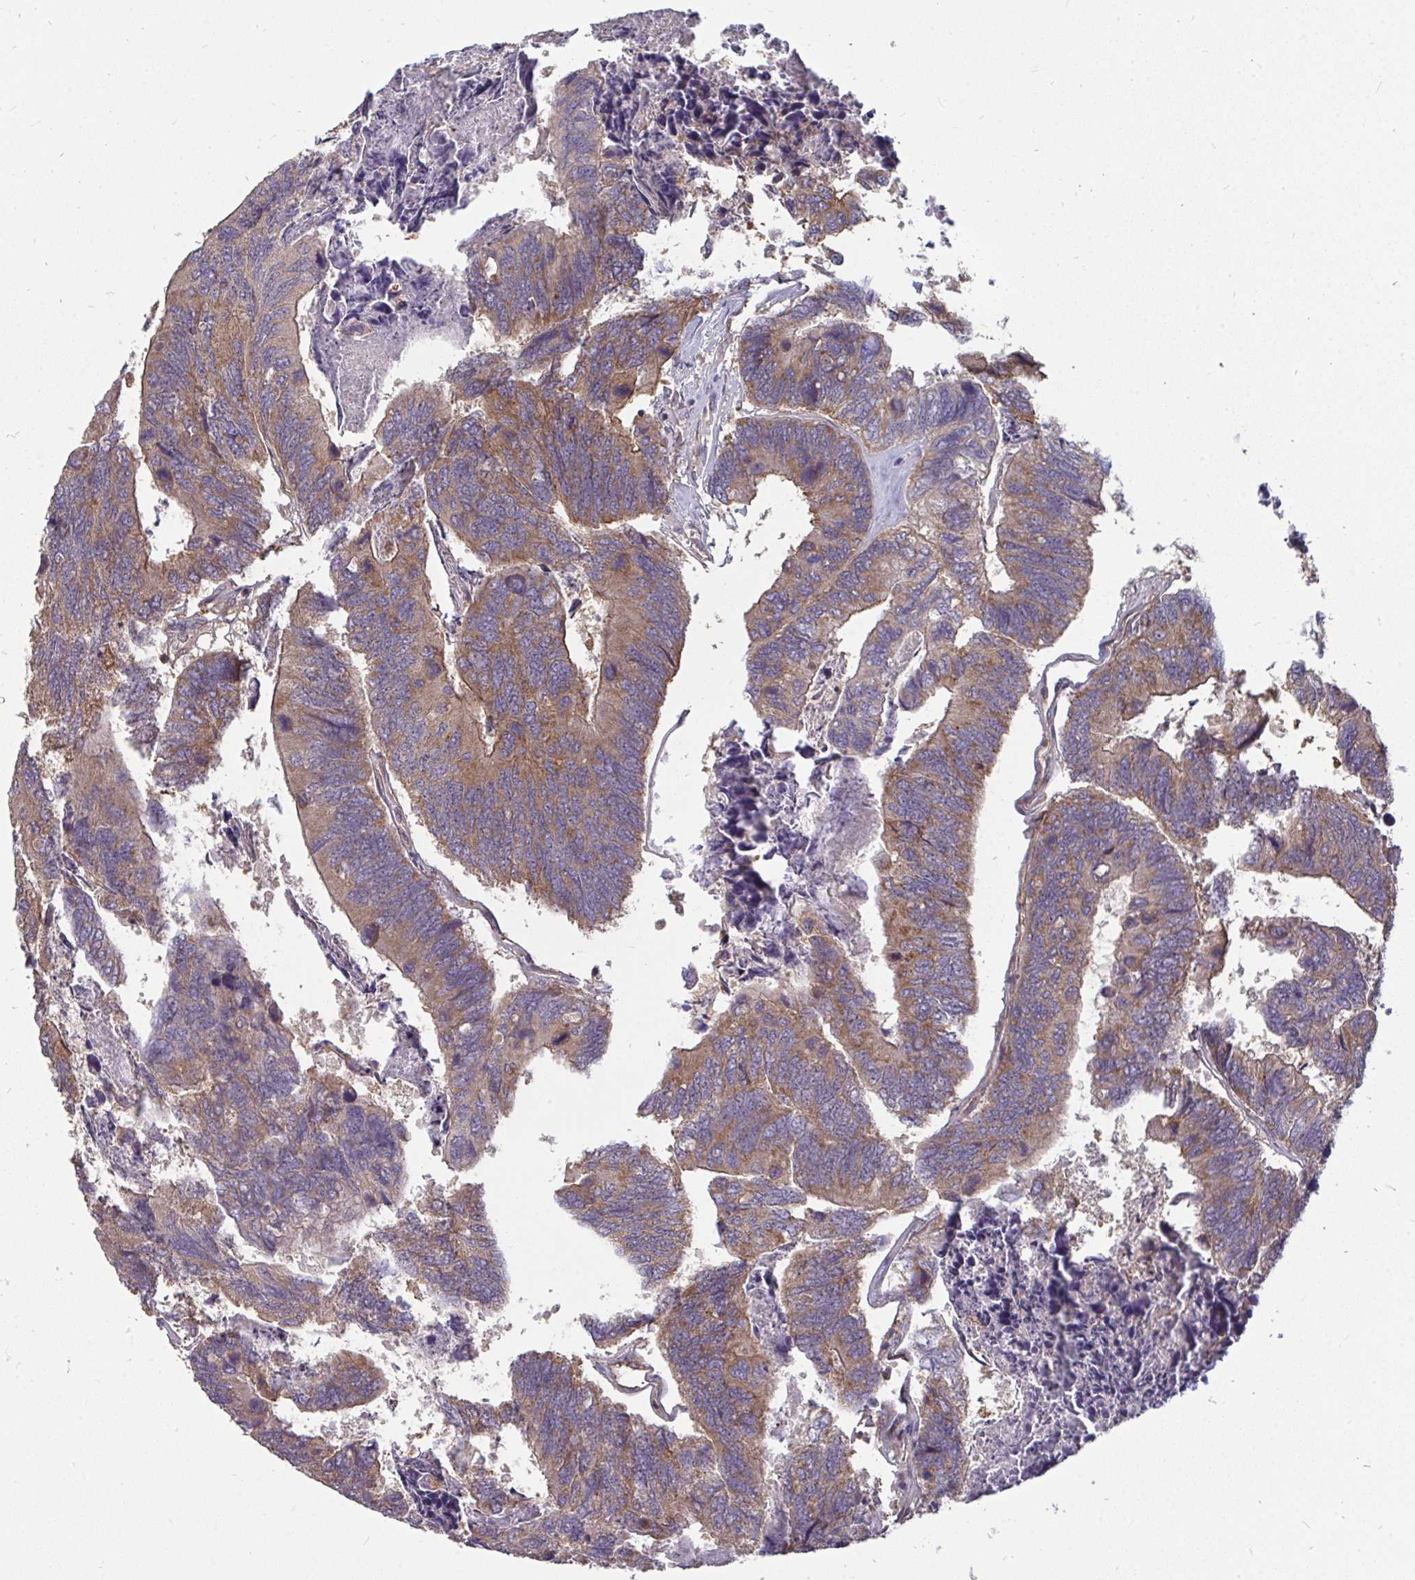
{"staining": {"intensity": "weak", "quantity": ">75%", "location": "cytoplasmic/membranous"}, "tissue": "colorectal cancer", "cell_type": "Tumor cells", "image_type": "cancer", "snomed": [{"axis": "morphology", "description": "Adenocarcinoma, NOS"}, {"axis": "topography", "description": "Colon"}], "caption": "Immunohistochemical staining of human colorectal cancer (adenocarcinoma) reveals low levels of weak cytoplasmic/membranous protein expression in approximately >75% of tumor cells. The protein of interest is stained brown, and the nuclei are stained in blue (DAB IHC with brightfield microscopy, high magnification).", "gene": "ISCU", "patient": {"sex": "female", "age": 67}}